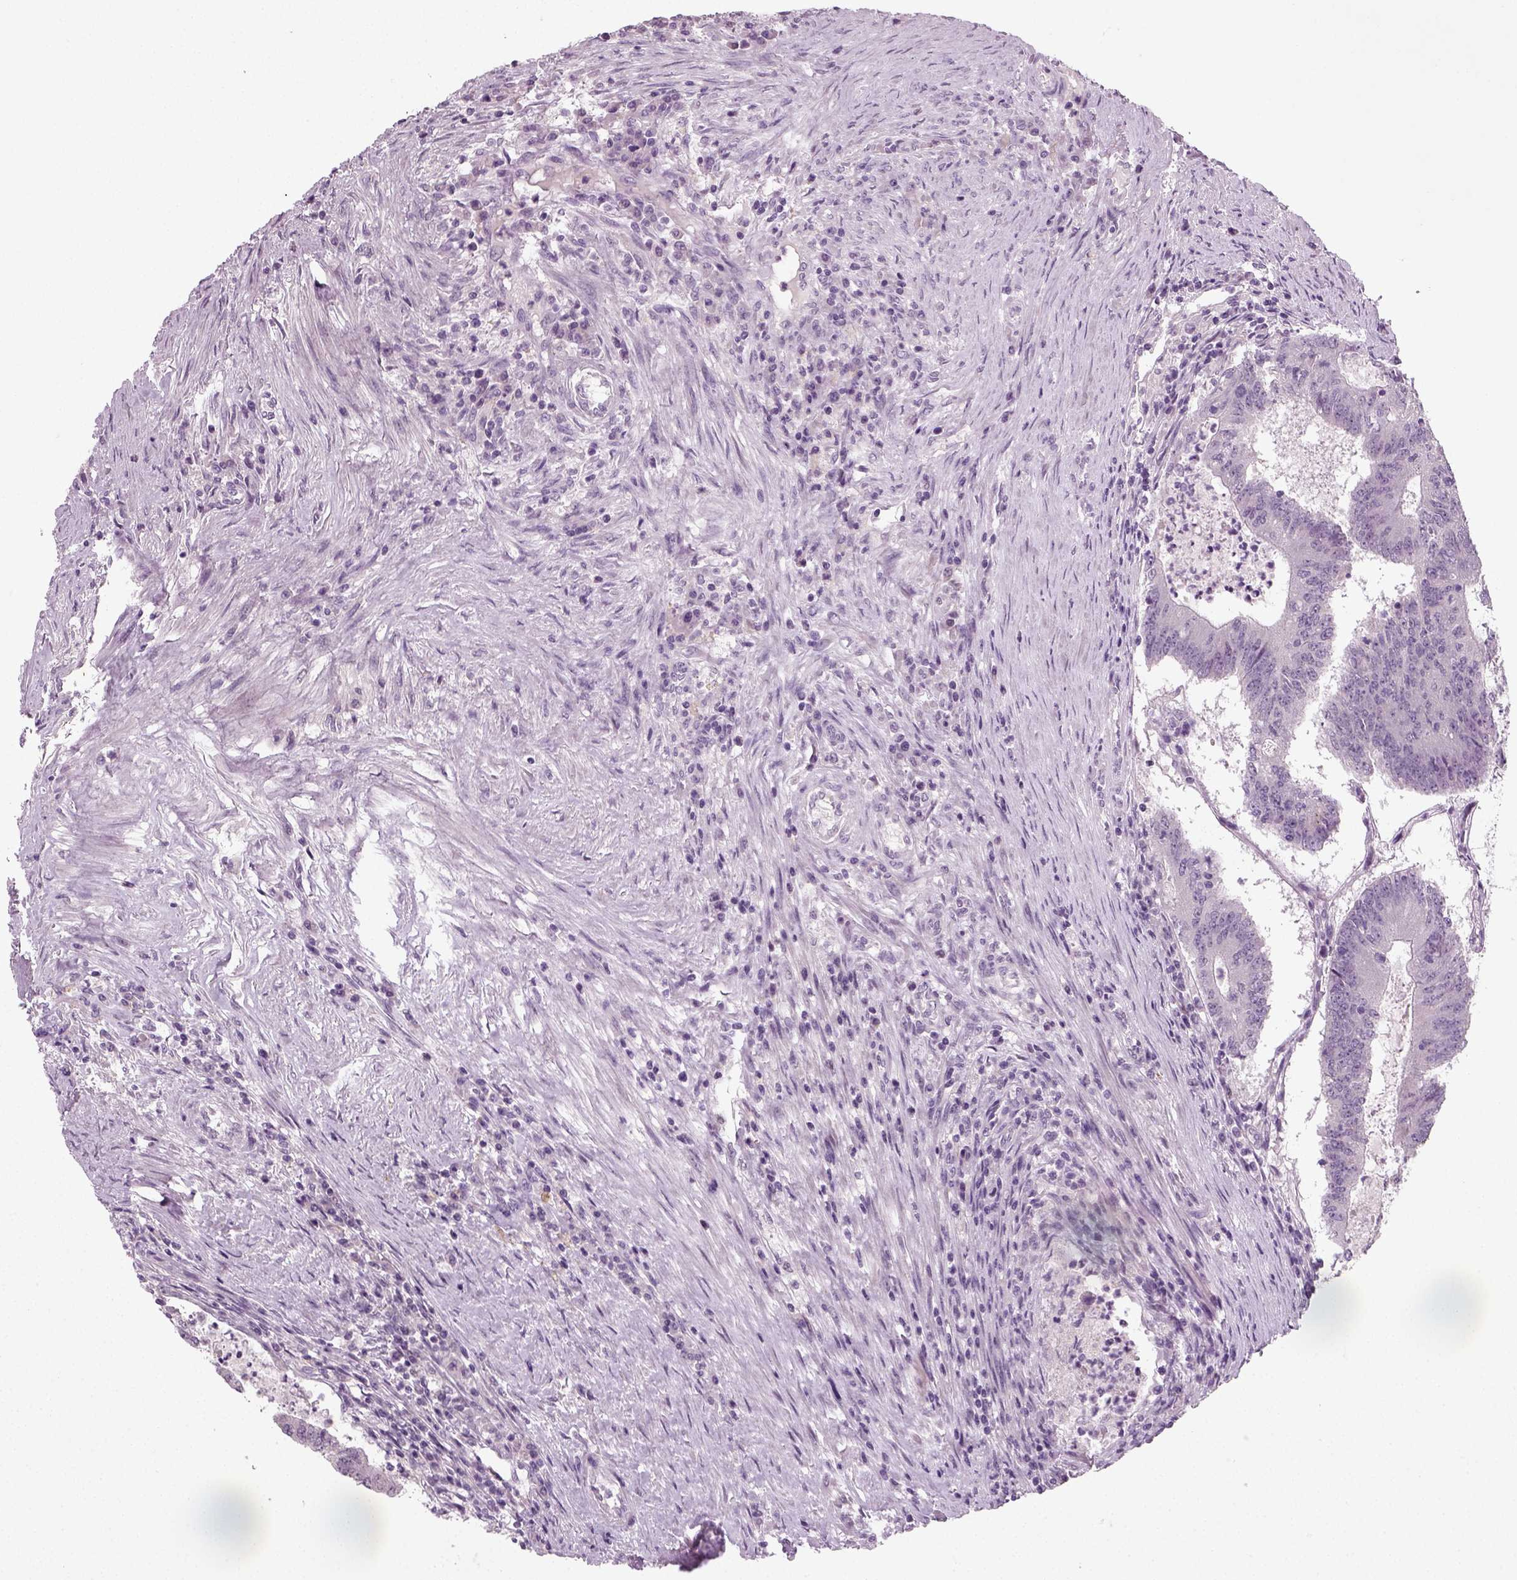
{"staining": {"intensity": "negative", "quantity": "none", "location": "none"}, "tissue": "colorectal cancer", "cell_type": "Tumor cells", "image_type": "cancer", "snomed": [{"axis": "morphology", "description": "Adenocarcinoma, NOS"}, {"axis": "topography", "description": "Colon"}], "caption": "IHC photomicrograph of neoplastic tissue: colorectal cancer (adenocarcinoma) stained with DAB reveals no significant protein positivity in tumor cells.", "gene": "SYNGAP1", "patient": {"sex": "female", "age": 70}}